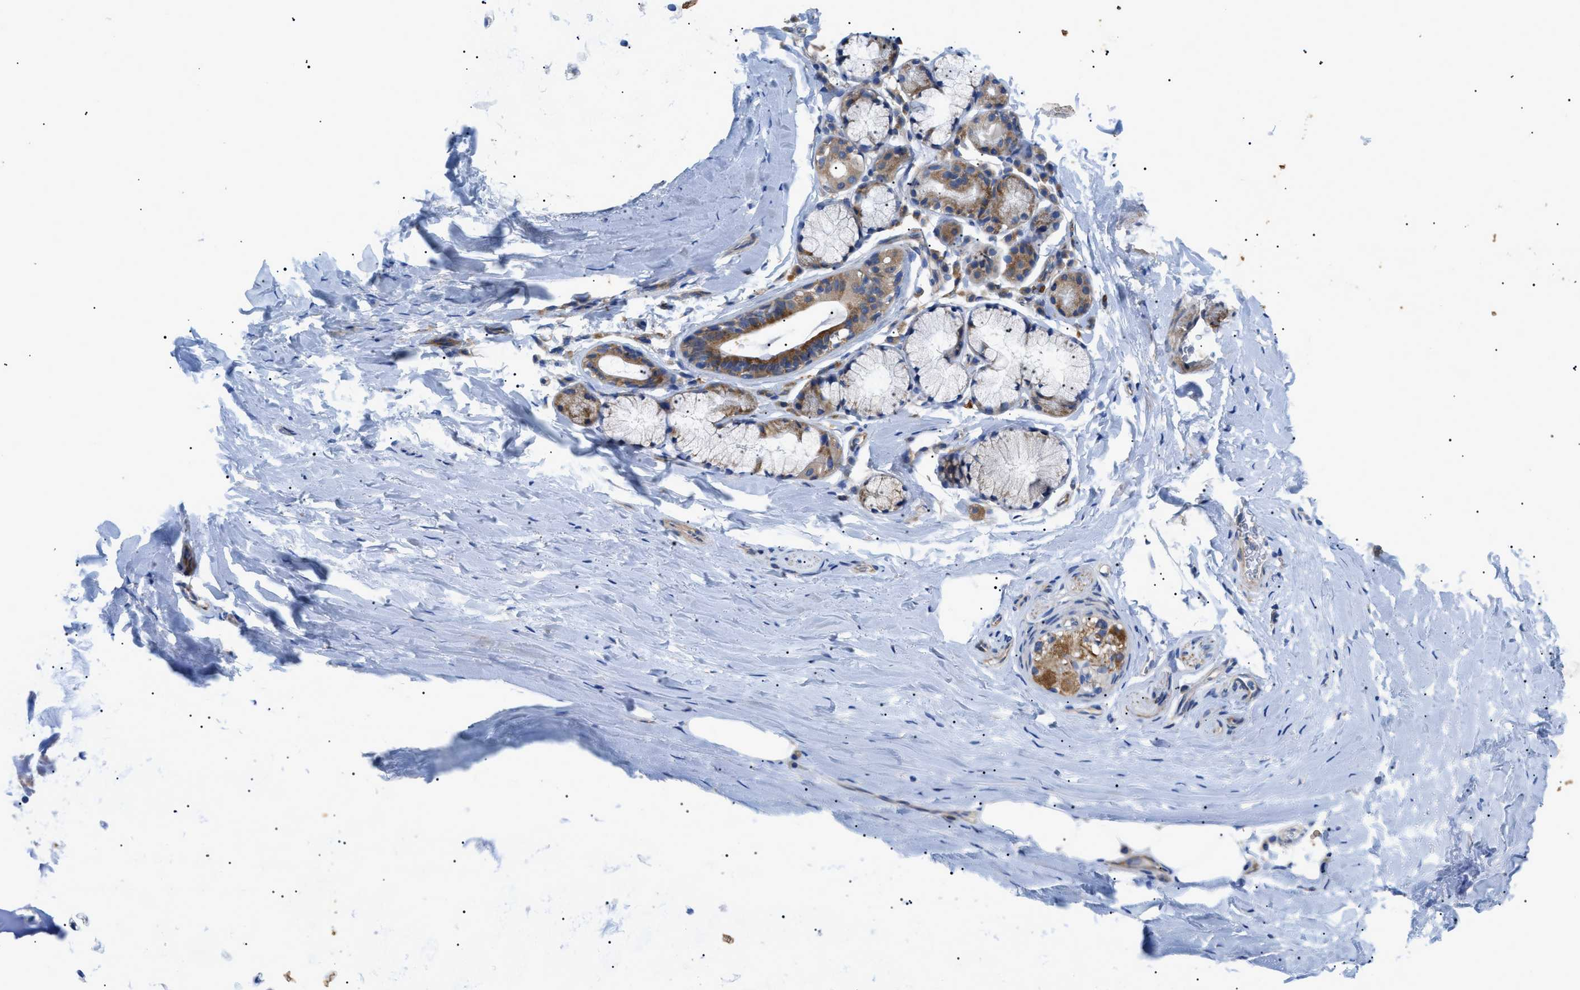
{"staining": {"intensity": "negative", "quantity": "none", "location": "none"}, "tissue": "adipose tissue", "cell_type": "Adipocytes", "image_type": "normal", "snomed": [{"axis": "morphology", "description": "Normal tissue, NOS"}, {"axis": "topography", "description": "Cartilage tissue"}, {"axis": "topography", "description": "Bronchus"}], "caption": "Immunohistochemical staining of unremarkable human adipose tissue exhibits no significant positivity in adipocytes.", "gene": "HSPB8", "patient": {"sex": "female", "age": 53}}